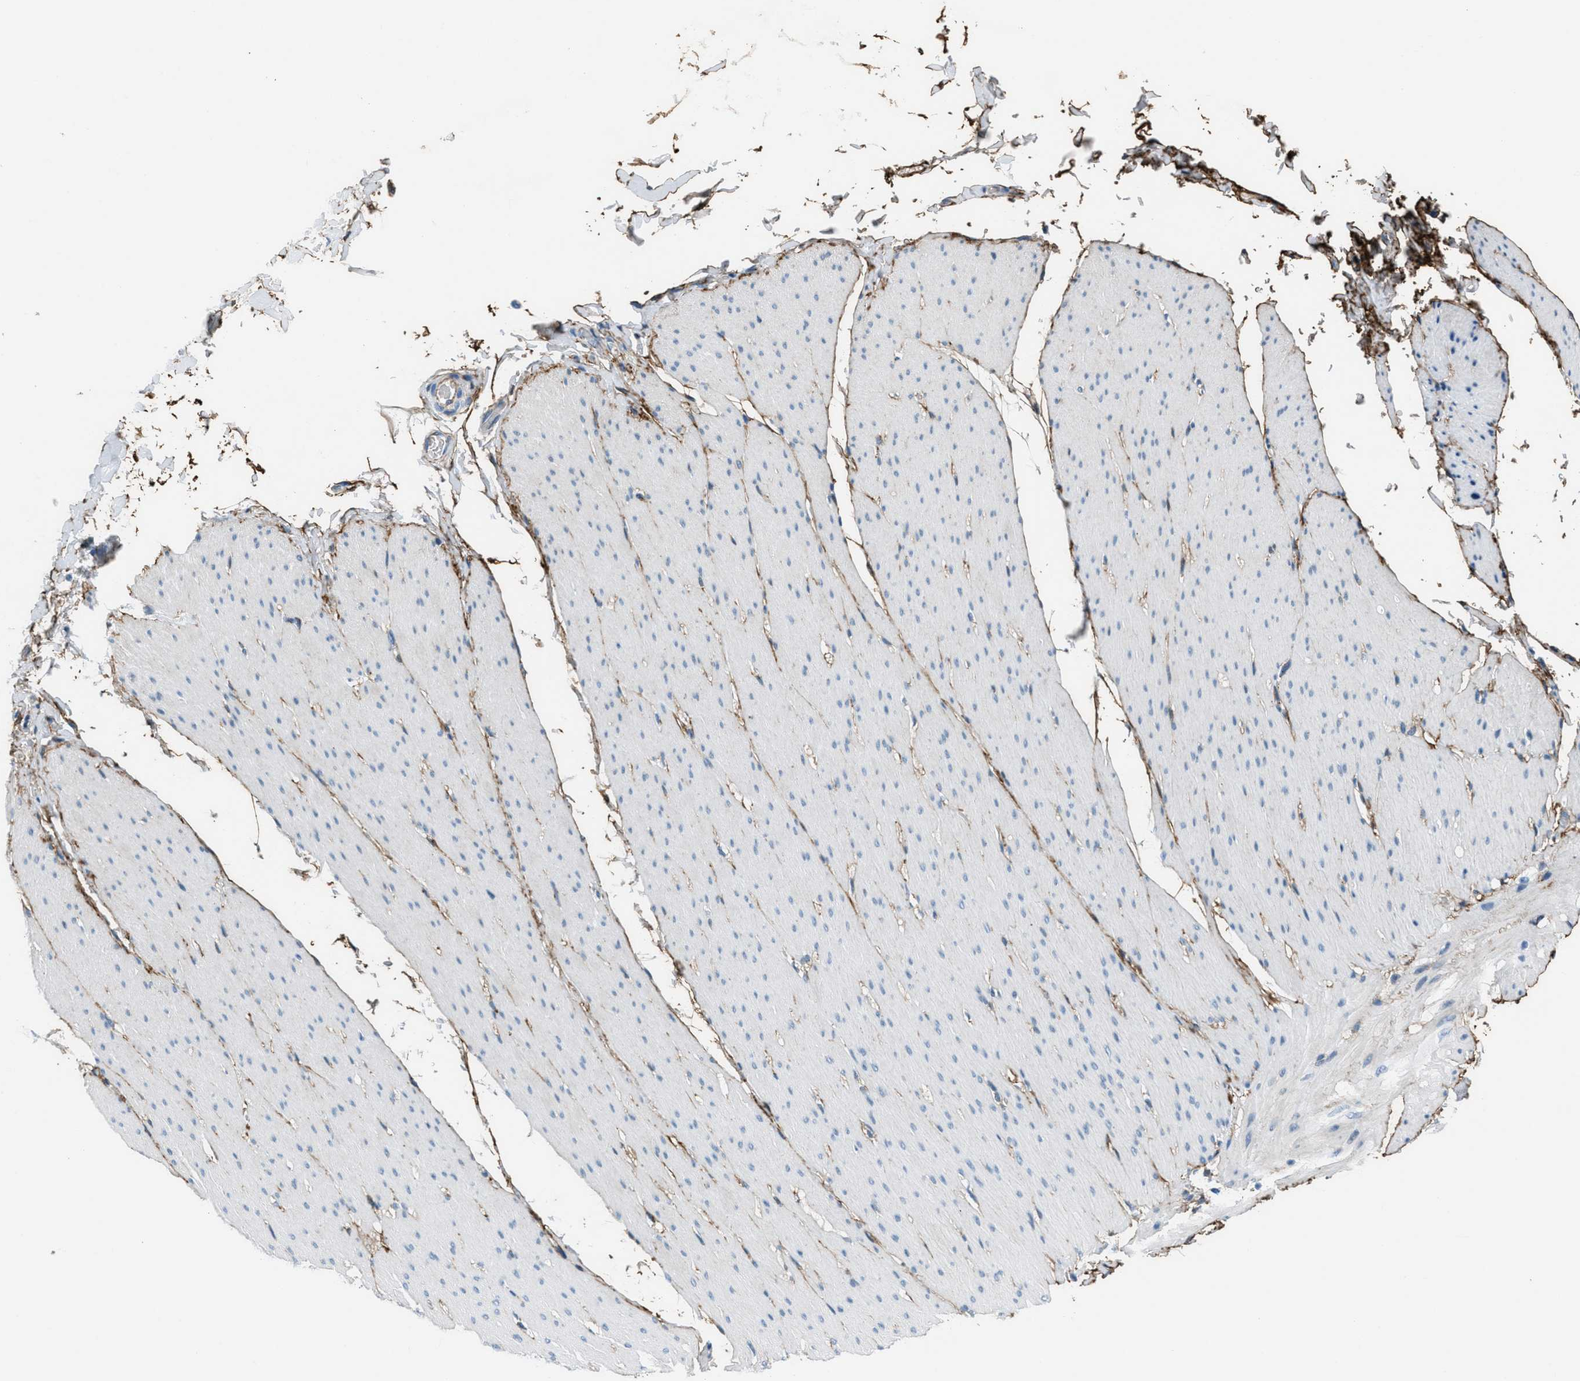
{"staining": {"intensity": "moderate", "quantity": "<25%", "location": "cytoplasmic/membranous"}, "tissue": "smooth muscle", "cell_type": "Smooth muscle cells", "image_type": "normal", "snomed": [{"axis": "morphology", "description": "Normal tissue, NOS"}, {"axis": "topography", "description": "Smooth muscle"}, {"axis": "topography", "description": "Colon"}], "caption": "Protein positivity by immunohistochemistry (IHC) demonstrates moderate cytoplasmic/membranous staining in about <25% of smooth muscle cells in benign smooth muscle. (IHC, brightfield microscopy, high magnification).", "gene": "FBN1", "patient": {"sex": "male", "age": 67}}